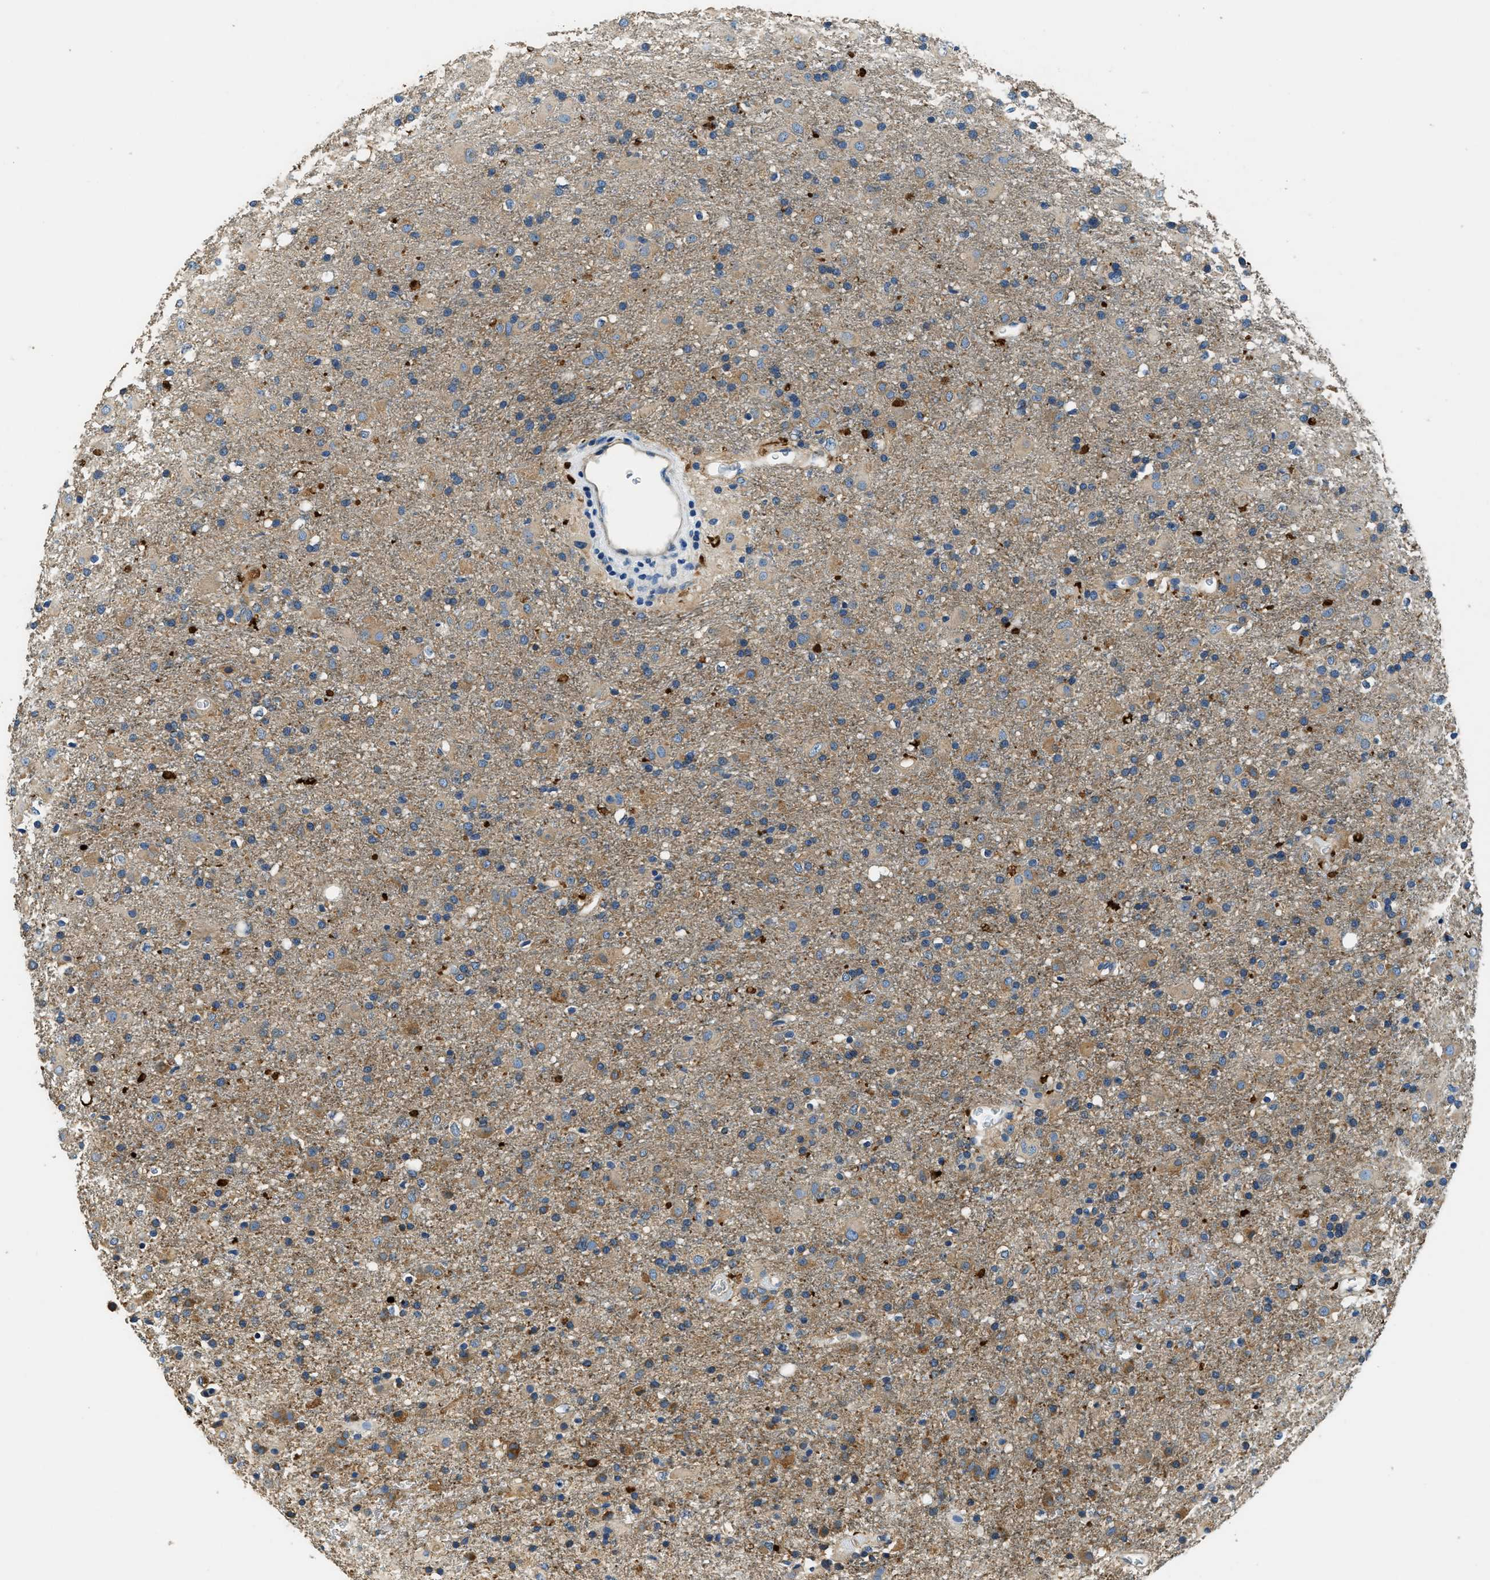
{"staining": {"intensity": "moderate", "quantity": "25%-75%", "location": "cytoplasmic/membranous"}, "tissue": "glioma", "cell_type": "Tumor cells", "image_type": "cancer", "snomed": [{"axis": "morphology", "description": "Glioma, malignant, Low grade"}, {"axis": "topography", "description": "Brain"}], "caption": "The photomicrograph shows immunohistochemical staining of glioma. There is moderate cytoplasmic/membranous staining is seen in about 25%-75% of tumor cells. (Brightfield microscopy of DAB IHC at high magnification).", "gene": "TMEM186", "patient": {"sex": "male", "age": 65}}